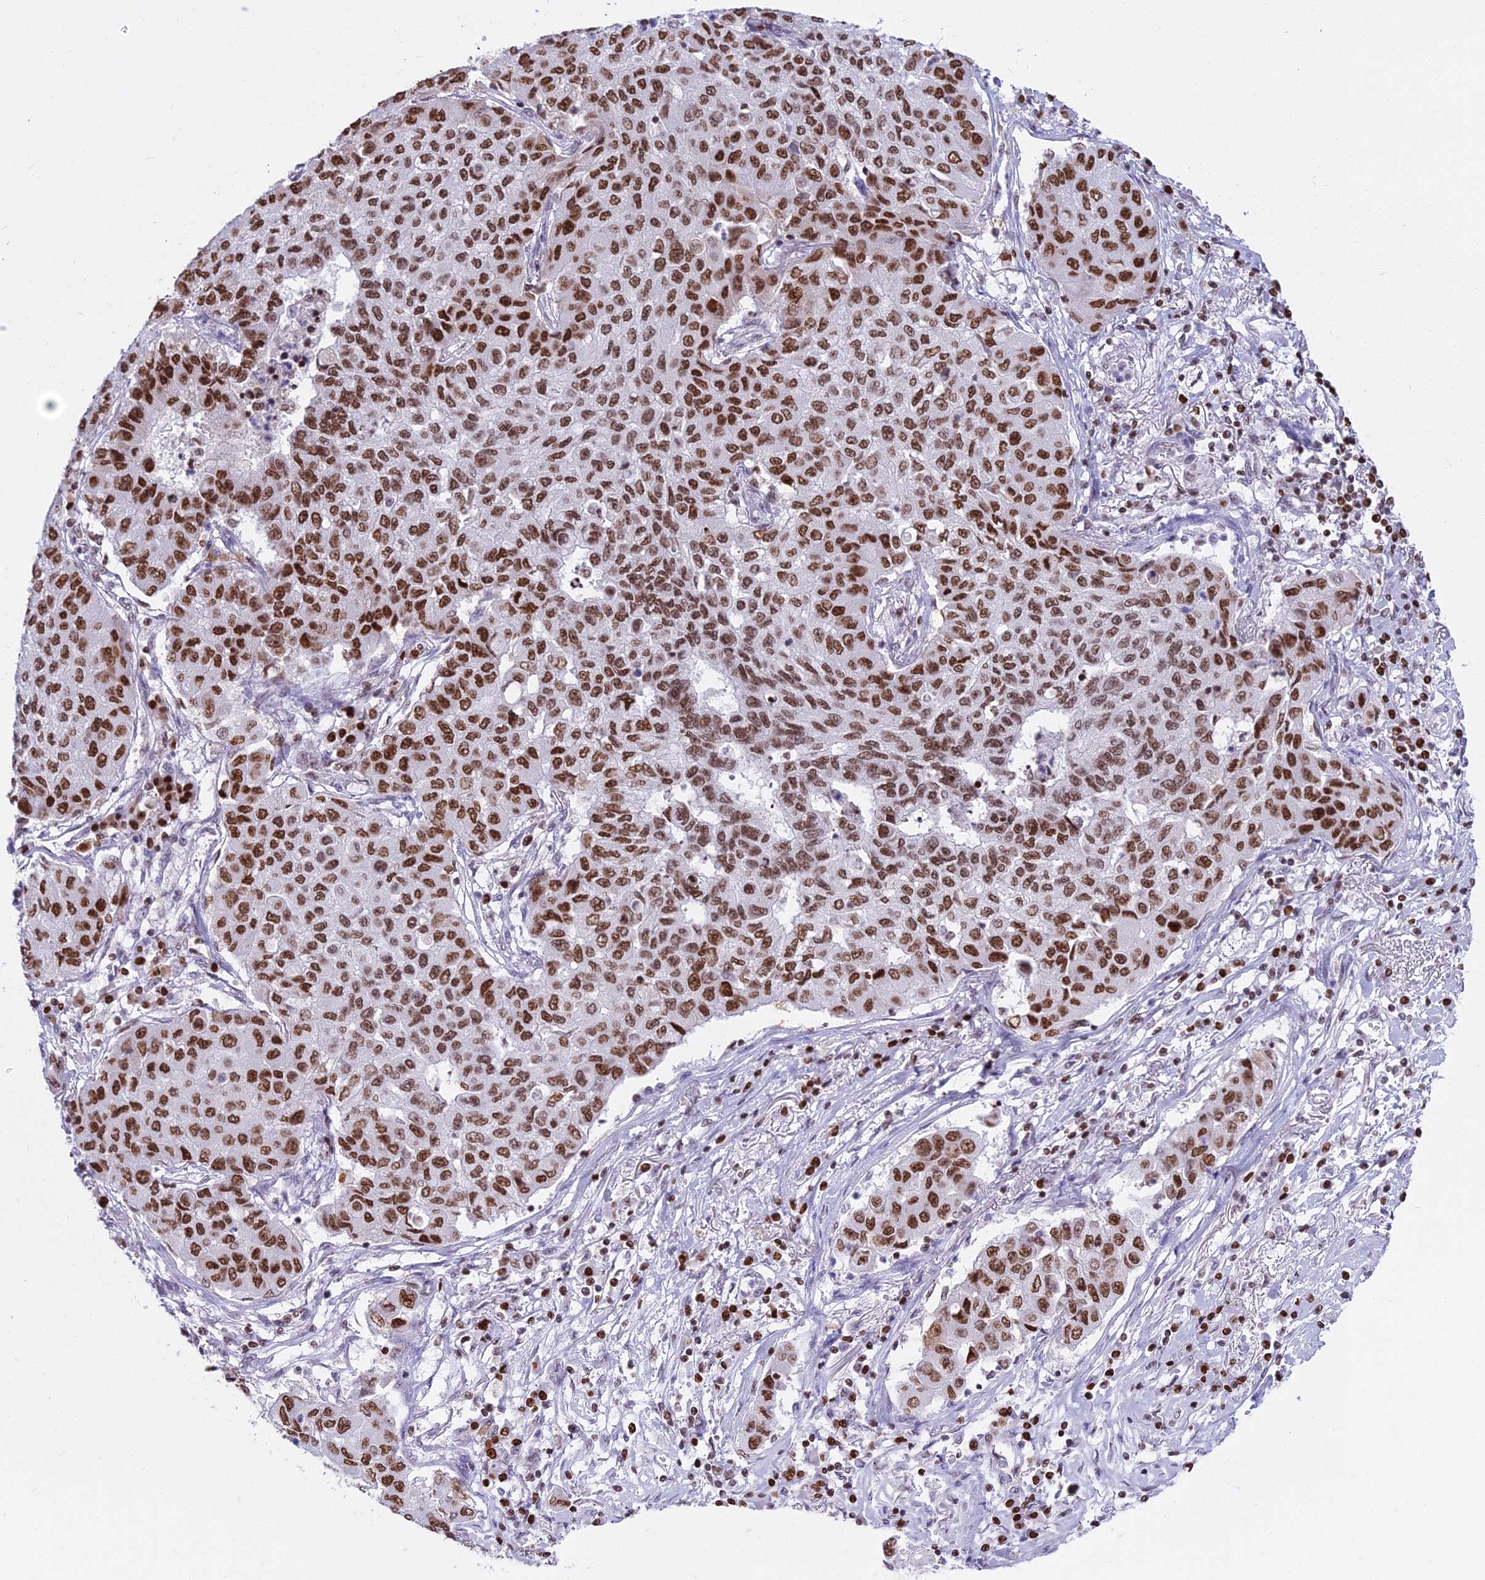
{"staining": {"intensity": "moderate", "quantity": ">75%", "location": "nuclear"}, "tissue": "lung cancer", "cell_type": "Tumor cells", "image_type": "cancer", "snomed": [{"axis": "morphology", "description": "Squamous cell carcinoma, NOS"}, {"axis": "topography", "description": "Lung"}], "caption": "Immunohistochemistry (IHC) of lung squamous cell carcinoma shows medium levels of moderate nuclear staining in approximately >75% of tumor cells. Using DAB (3,3'-diaminobenzidine) (brown) and hematoxylin (blue) stains, captured at high magnification using brightfield microscopy.", "gene": "PARP1", "patient": {"sex": "male", "age": 74}}